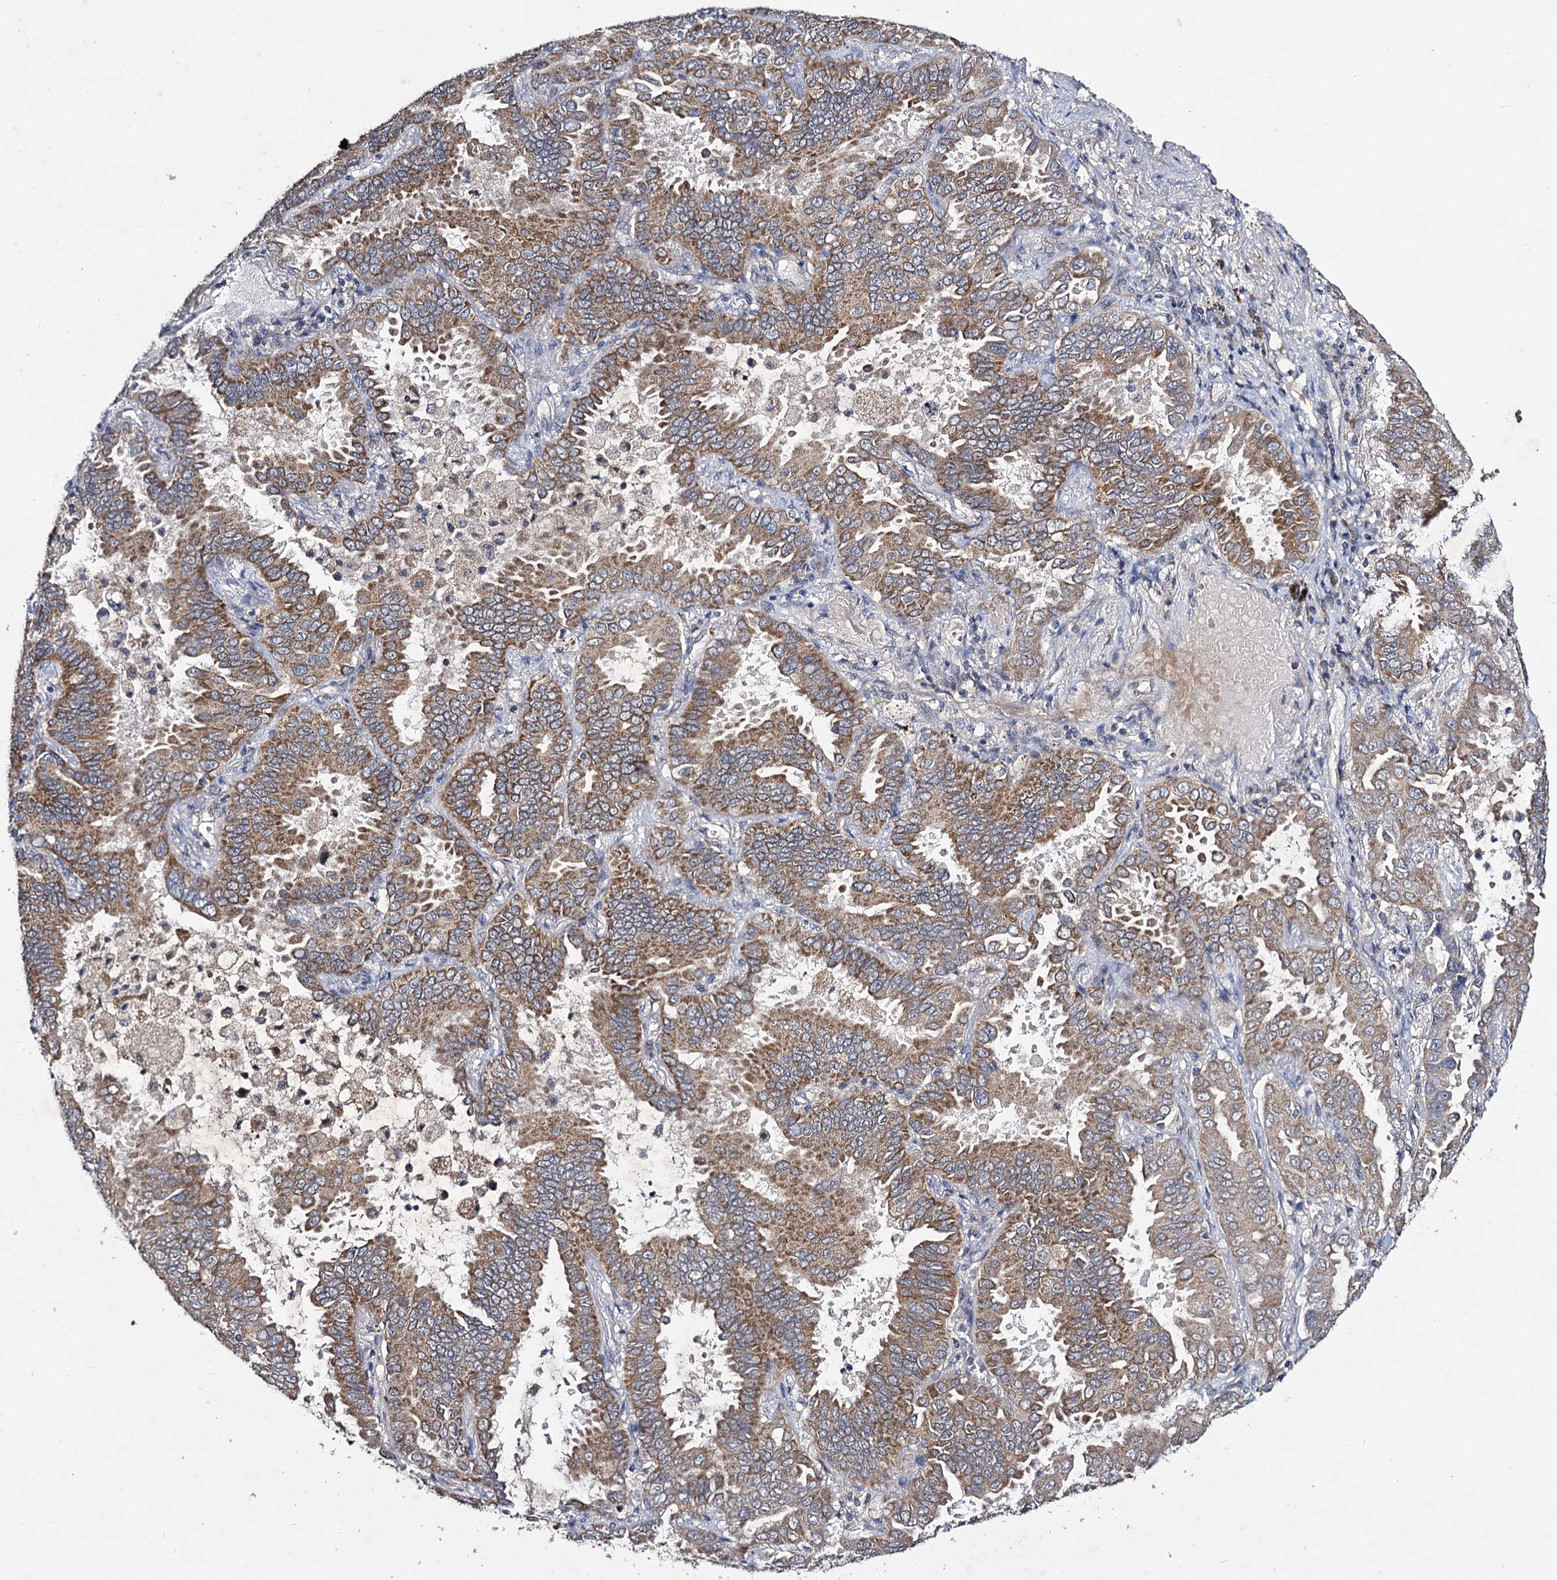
{"staining": {"intensity": "moderate", "quantity": ">75%", "location": "cytoplasmic/membranous"}, "tissue": "lung cancer", "cell_type": "Tumor cells", "image_type": "cancer", "snomed": [{"axis": "morphology", "description": "Adenocarcinoma, NOS"}, {"axis": "topography", "description": "Lung"}], "caption": "This is a histology image of IHC staining of adenocarcinoma (lung), which shows moderate staining in the cytoplasmic/membranous of tumor cells.", "gene": "VPS37D", "patient": {"sex": "male", "age": 64}}